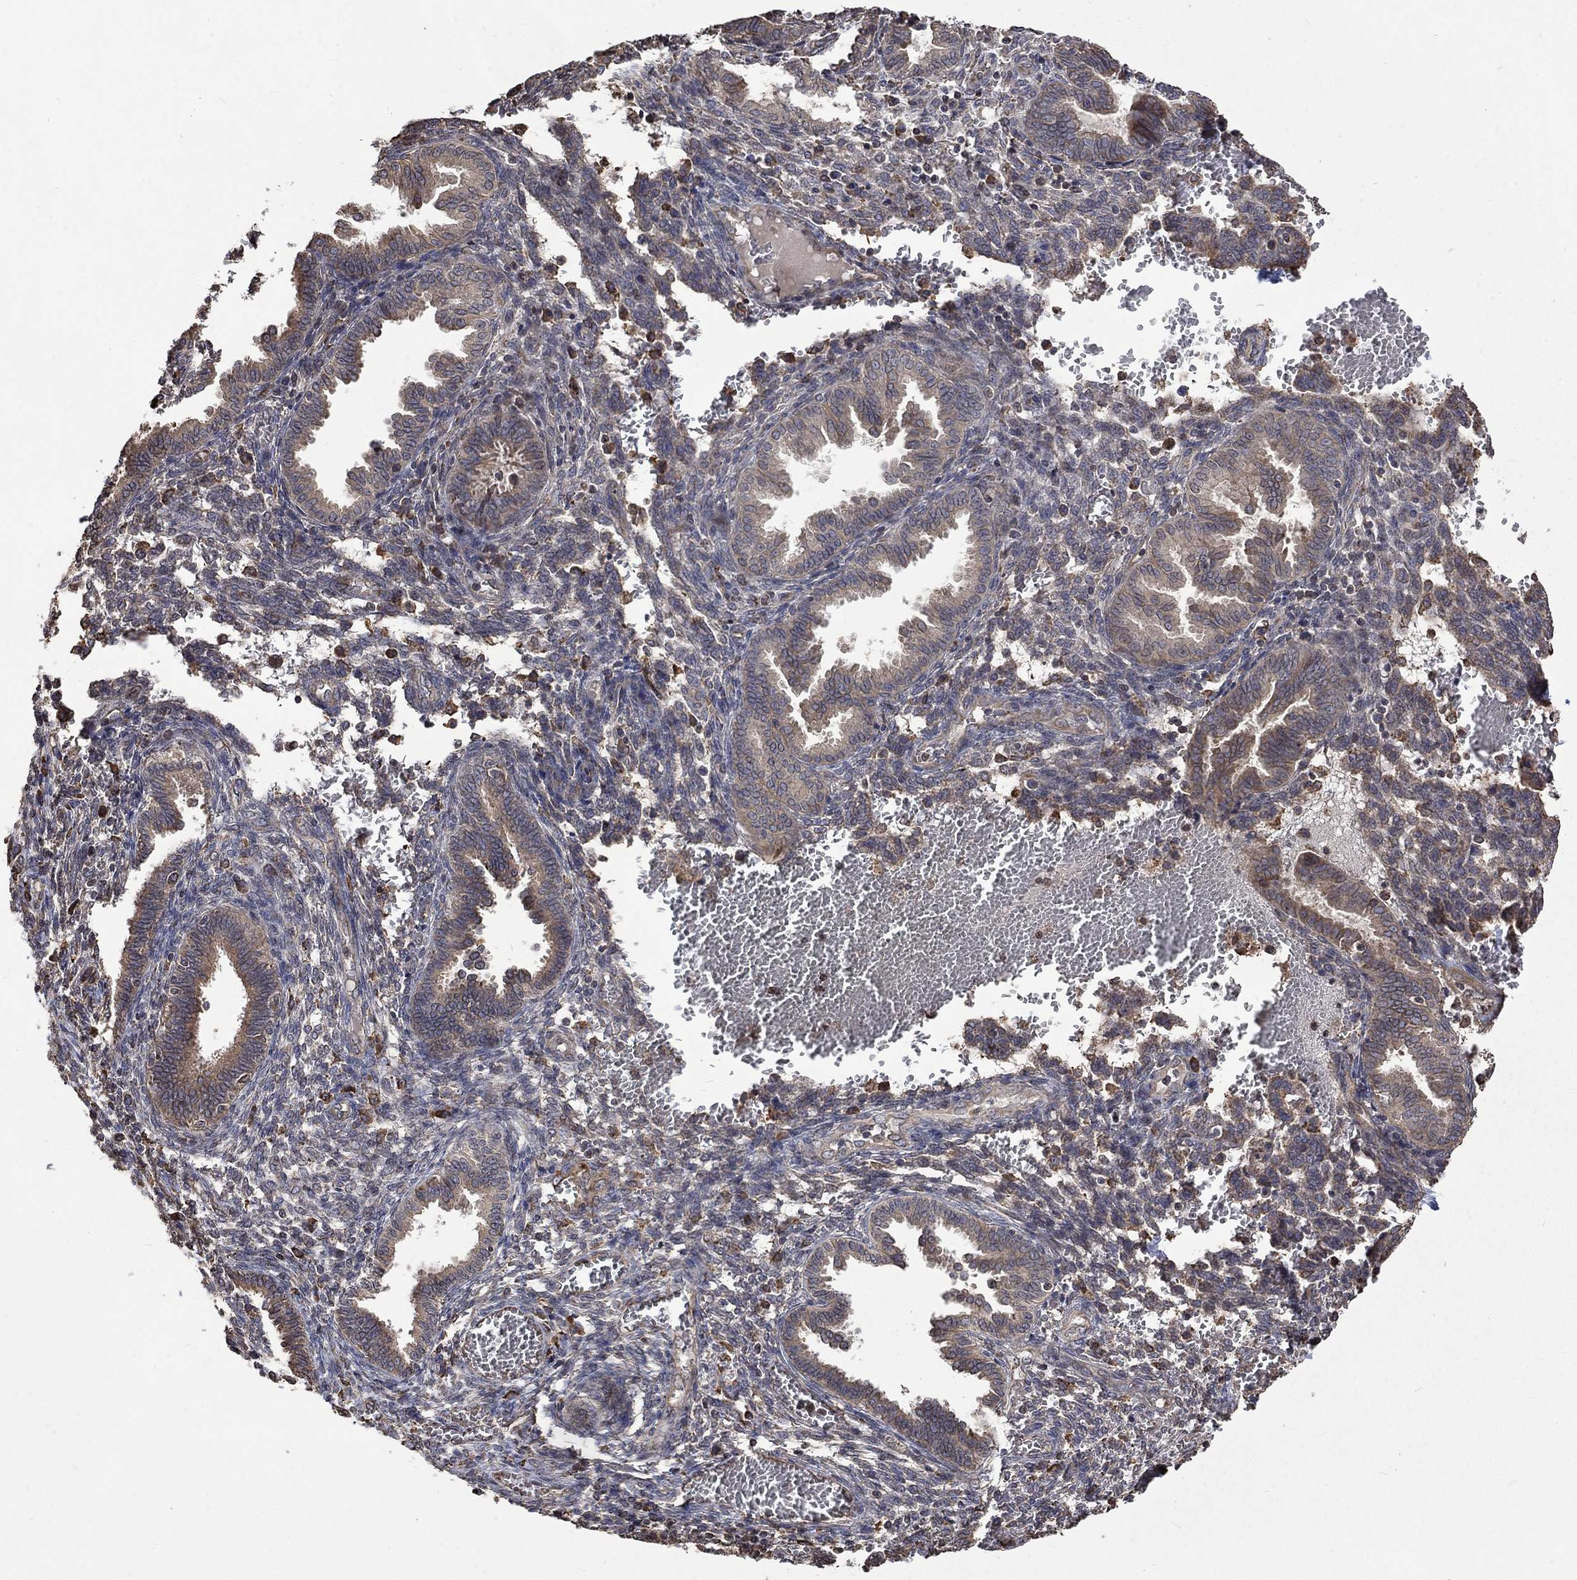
{"staining": {"intensity": "negative", "quantity": "none", "location": "none"}, "tissue": "endometrium", "cell_type": "Cells in endometrial stroma", "image_type": "normal", "snomed": [{"axis": "morphology", "description": "Normal tissue, NOS"}, {"axis": "topography", "description": "Endometrium"}], "caption": "Immunohistochemistry (IHC) photomicrograph of normal endometrium: human endometrium stained with DAB reveals no significant protein positivity in cells in endometrial stroma.", "gene": "ESRRA", "patient": {"sex": "female", "age": 42}}